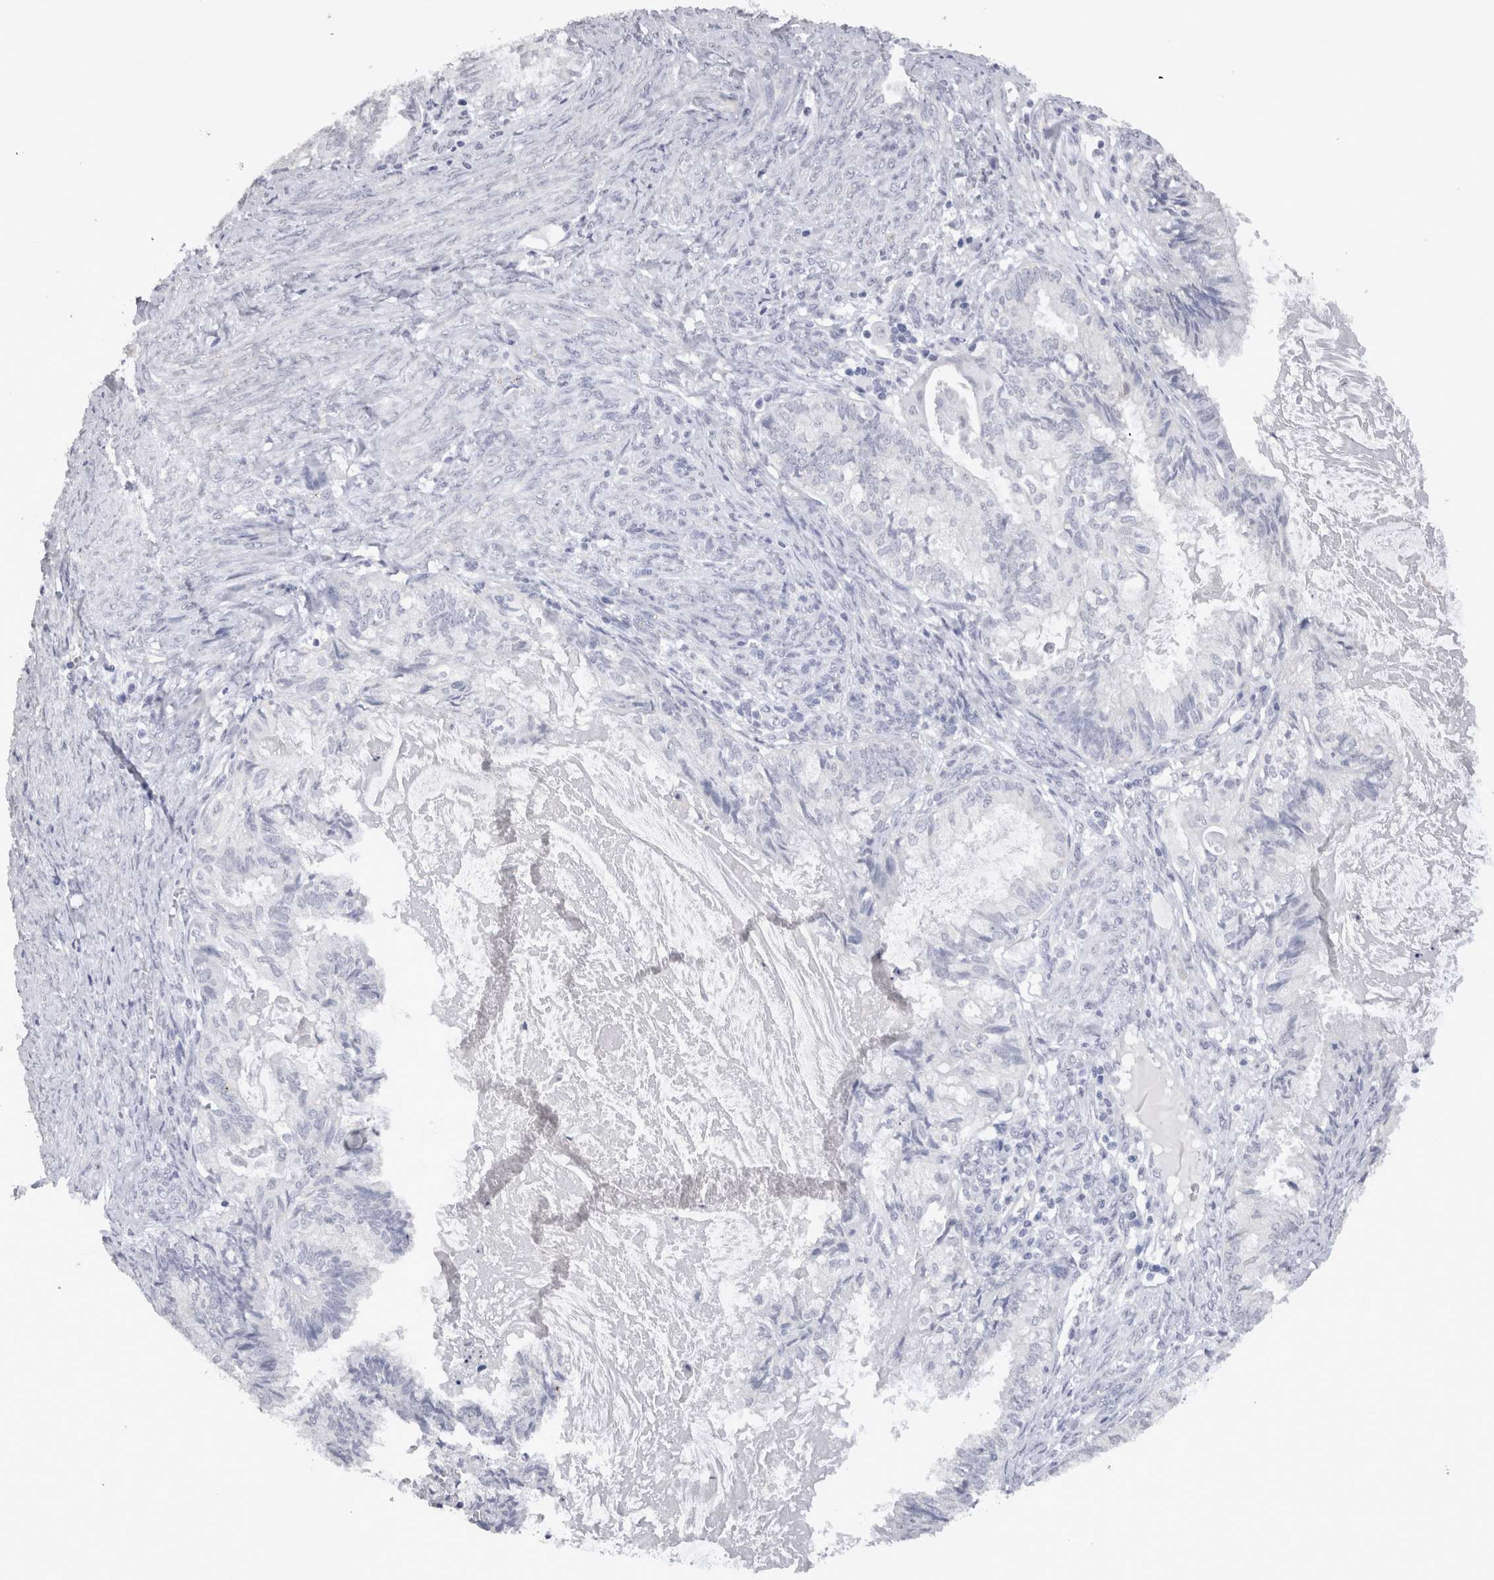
{"staining": {"intensity": "negative", "quantity": "none", "location": "none"}, "tissue": "cervical cancer", "cell_type": "Tumor cells", "image_type": "cancer", "snomed": [{"axis": "morphology", "description": "Normal tissue, NOS"}, {"axis": "morphology", "description": "Adenocarcinoma, NOS"}, {"axis": "topography", "description": "Cervix"}, {"axis": "topography", "description": "Endometrium"}], "caption": "This is an immunohistochemistry histopathology image of human adenocarcinoma (cervical). There is no staining in tumor cells.", "gene": "CDH6", "patient": {"sex": "female", "age": 86}}